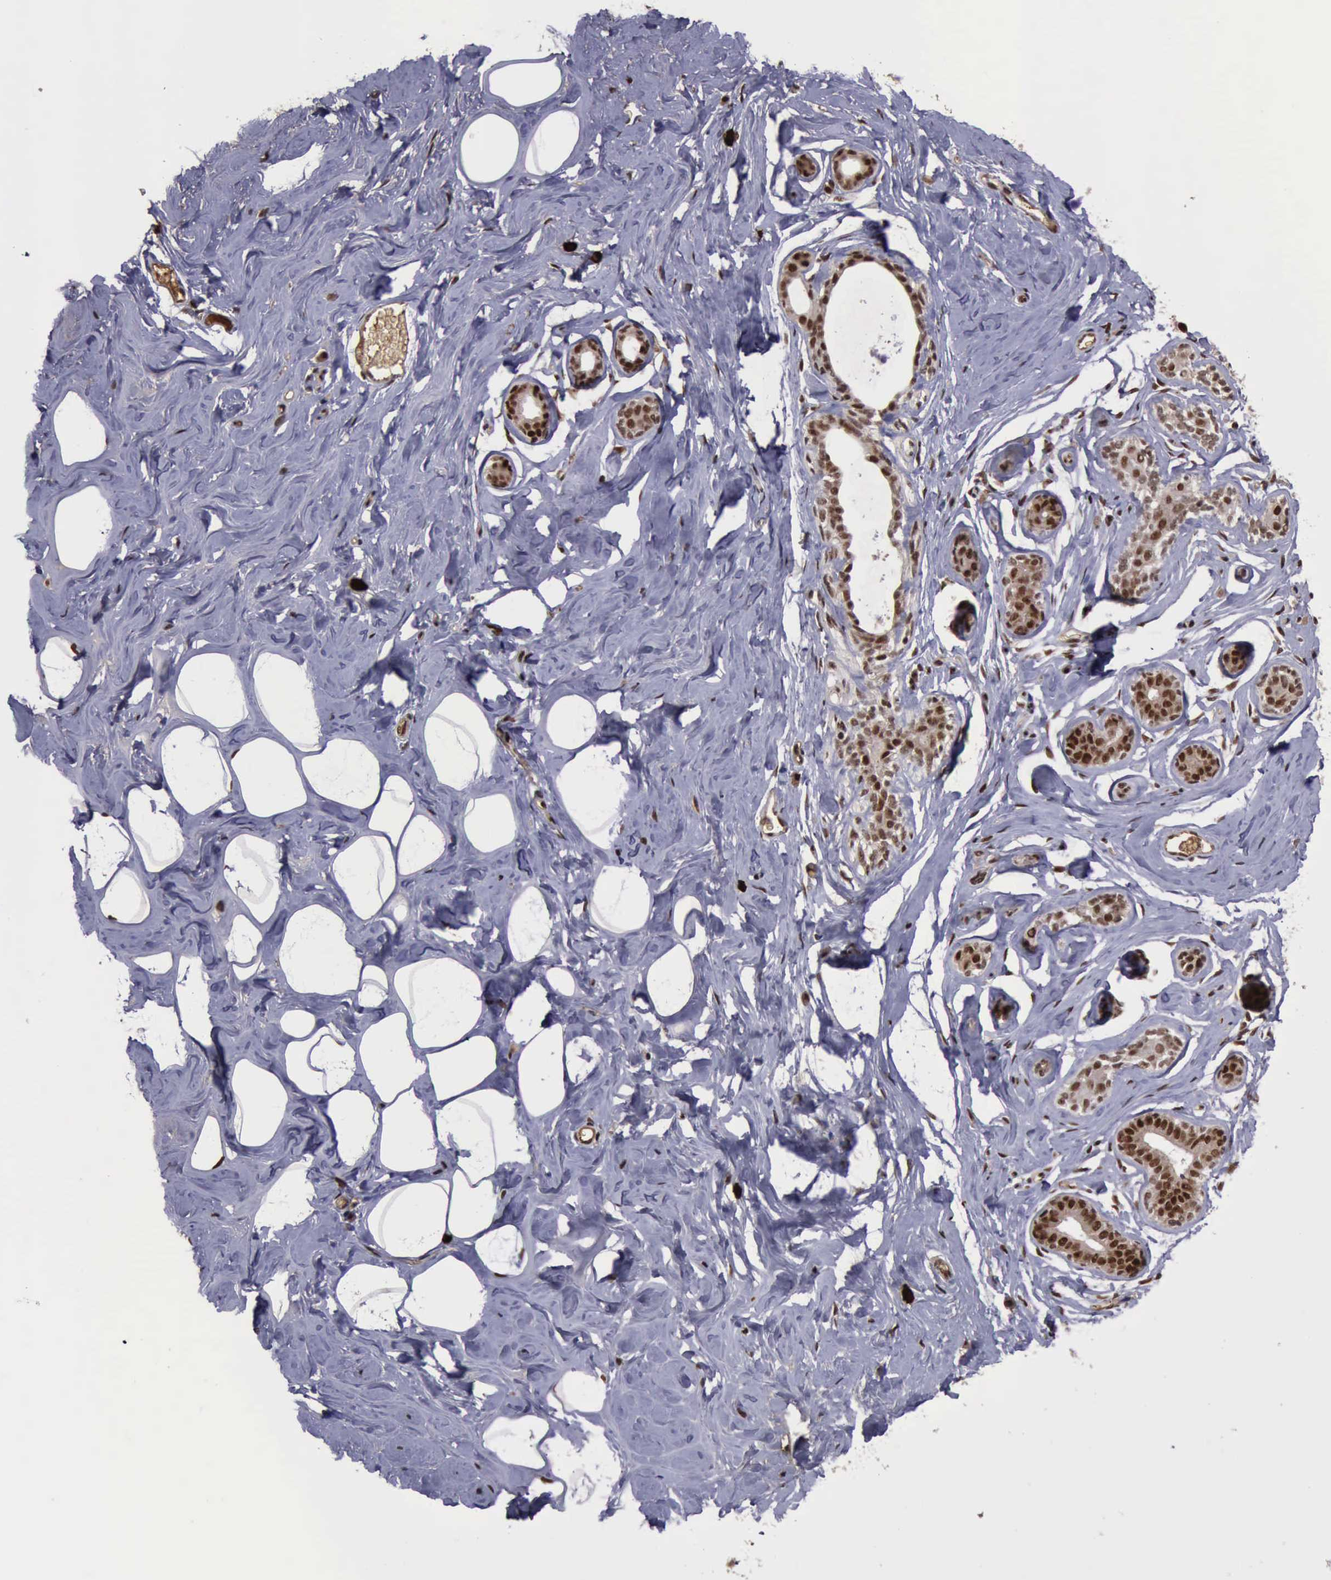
{"staining": {"intensity": "strong", "quantity": ">75%", "location": "nuclear"}, "tissue": "breast", "cell_type": "Adipocytes", "image_type": "normal", "snomed": [{"axis": "morphology", "description": "Normal tissue, NOS"}, {"axis": "morphology", "description": "Fibrosis, NOS"}, {"axis": "topography", "description": "Breast"}], "caption": "Breast stained for a protein exhibits strong nuclear positivity in adipocytes. The staining was performed using DAB (3,3'-diaminobenzidine) to visualize the protein expression in brown, while the nuclei were stained in blue with hematoxylin (Magnification: 20x).", "gene": "TRMT2A", "patient": {"sex": "female", "age": 39}}